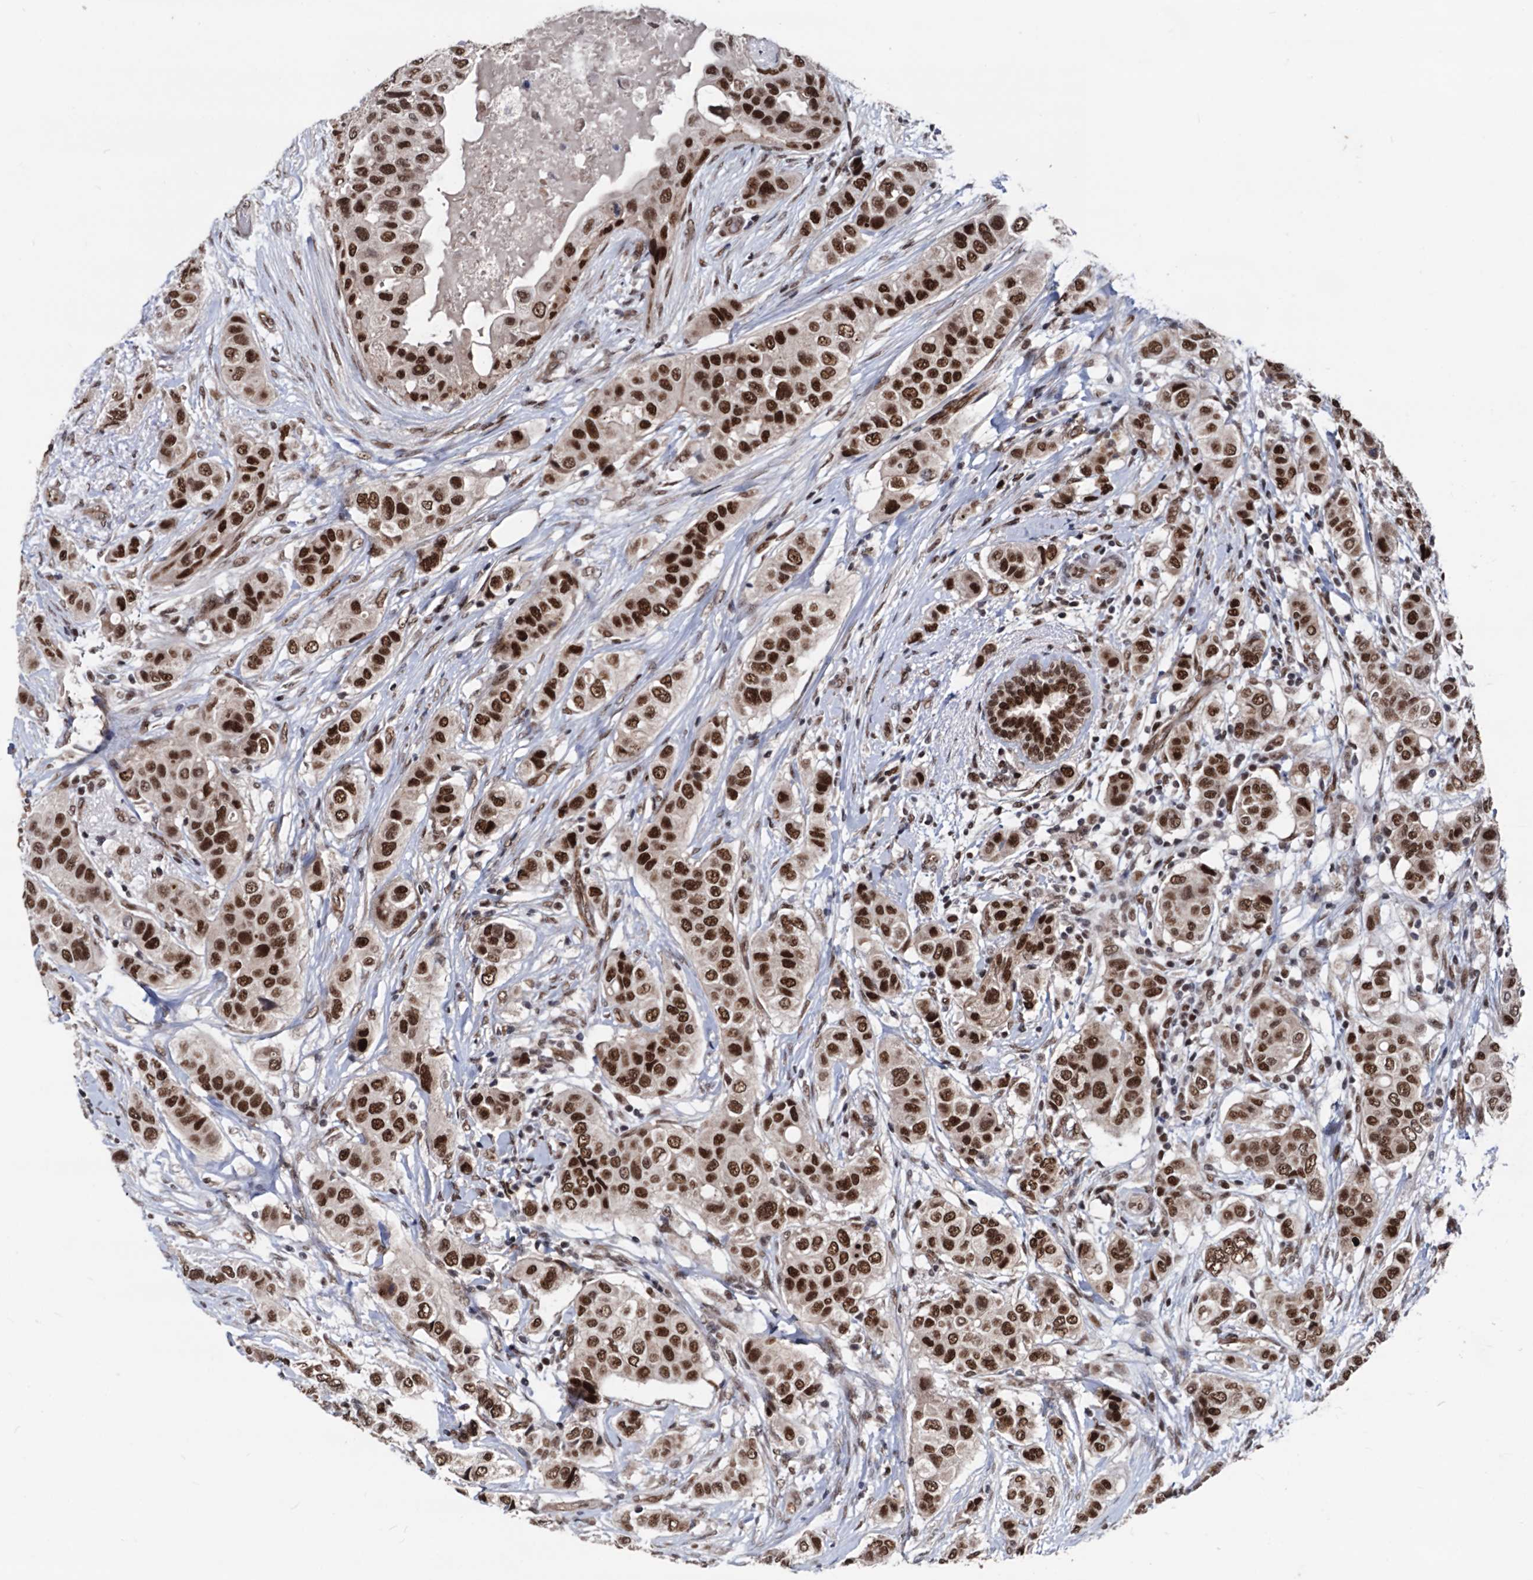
{"staining": {"intensity": "strong", "quantity": ">75%", "location": "nuclear"}, "tissue": "breast cancer", "cell_type": "Tumor cells", "image_type": "cancer", "snomed": [{"axis": "morphology", "description": "Lobular carcinoma"}, {"axis": "topography", "description": "Breast"}], "caption": "A high amount of strong nuclear staining is seen in about >75% of tumor cells in breast cancer (lobular carcinoma) tissue. The protein of interest is shown in brown color, while the nuclei are stained blue.", "gene": "GALNT11", "patient": {"sex": "female", "age": 51}}